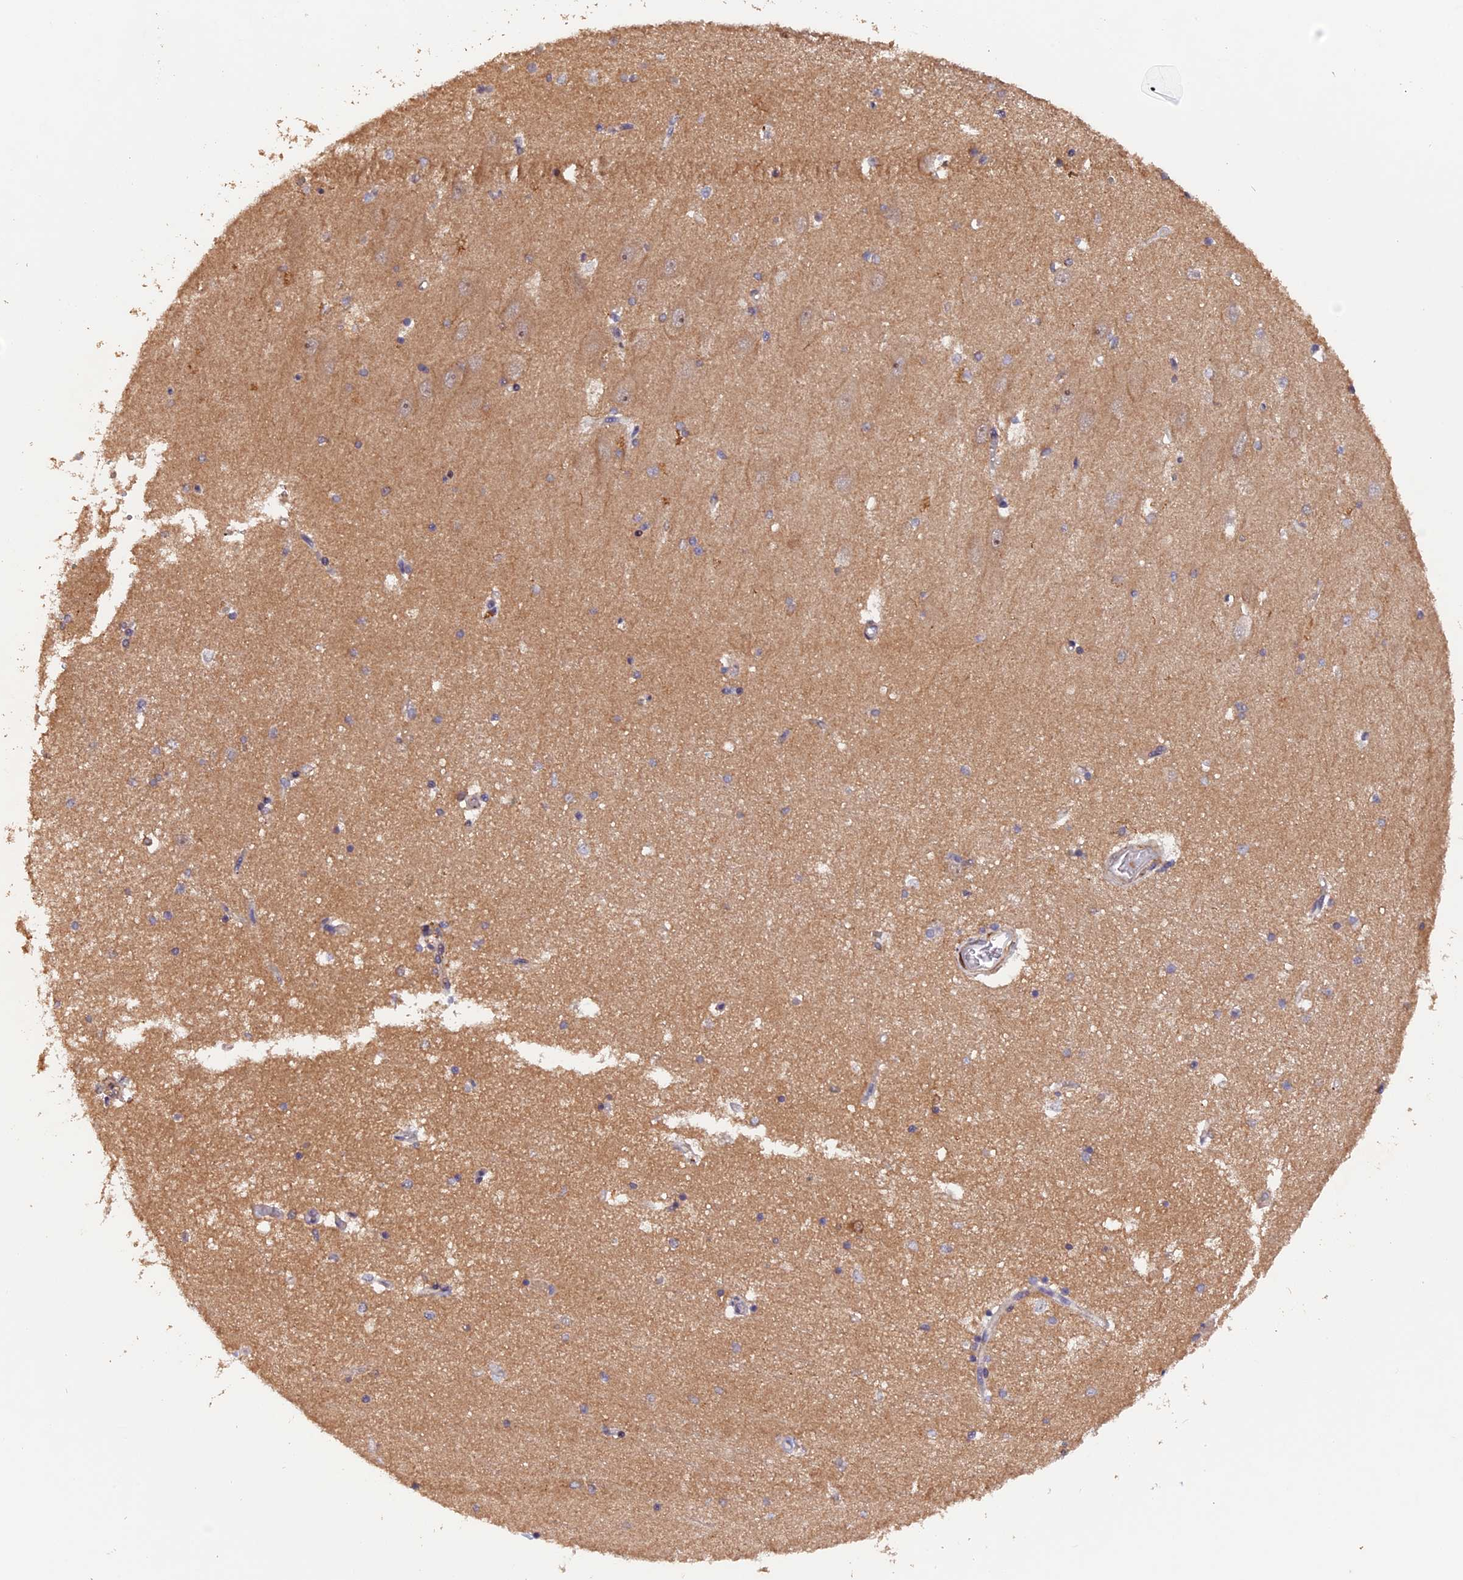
{"staining": {"intensity": "negative", "quantity": "none", "location": "none"}, "tissue": "hippocampus", "cell_type": "Glial cells", "image_type": "normal", "snomed": [{"axis": "morphology", "description": "Normal tissue, NOS"}, {"axis": "topography", "description": "Hippocampus"}], "caption": "A histopathology image of hippocampus stained for a protein shows no brown staining in glial cells. The staining is performed using DAB (3,3'-diaminobenzidine) brown chromogen with nuclei counter-stained in using hematoxylin.", "gene": "GNB5", "patient": {"sex": "male", "age": 45}}